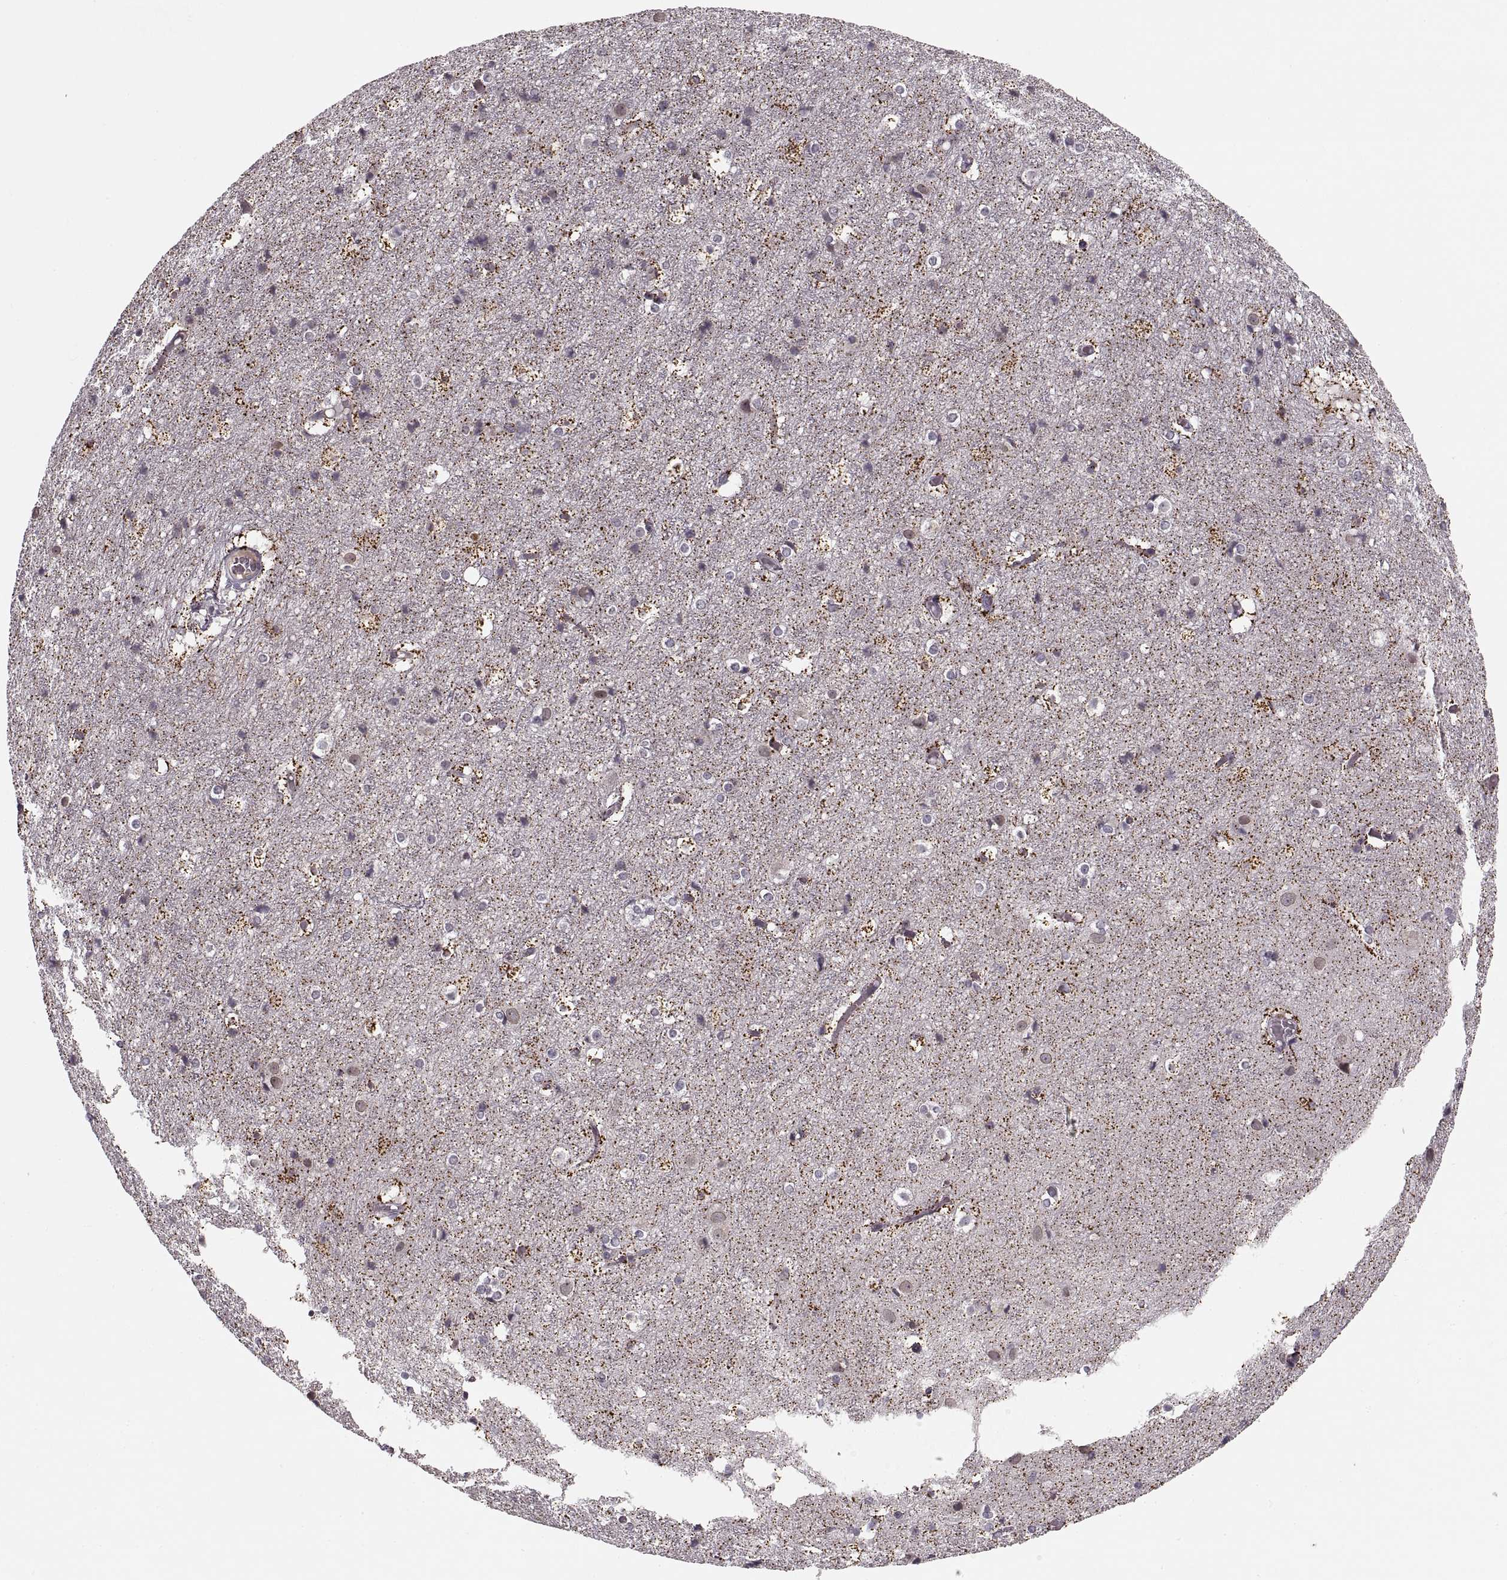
{"staining": {"intensity": "negative", "quantity": "none", "location": "none"}, "tissue": "cerebral cortex", "cell_type": "Endothelial cells", "image_type": "normal", "snomed": [{"axis": "morphology", "description": "Normal tissue, NOS"}, {"axis": "topography", "description": "Cerebral cortex"}], "caption": "Protein analysis of normal cerebral cortex shows no significant expression in endothelial cells.", "gene": "ASIC3", "patient": {"sex": "female", "age": 52}}